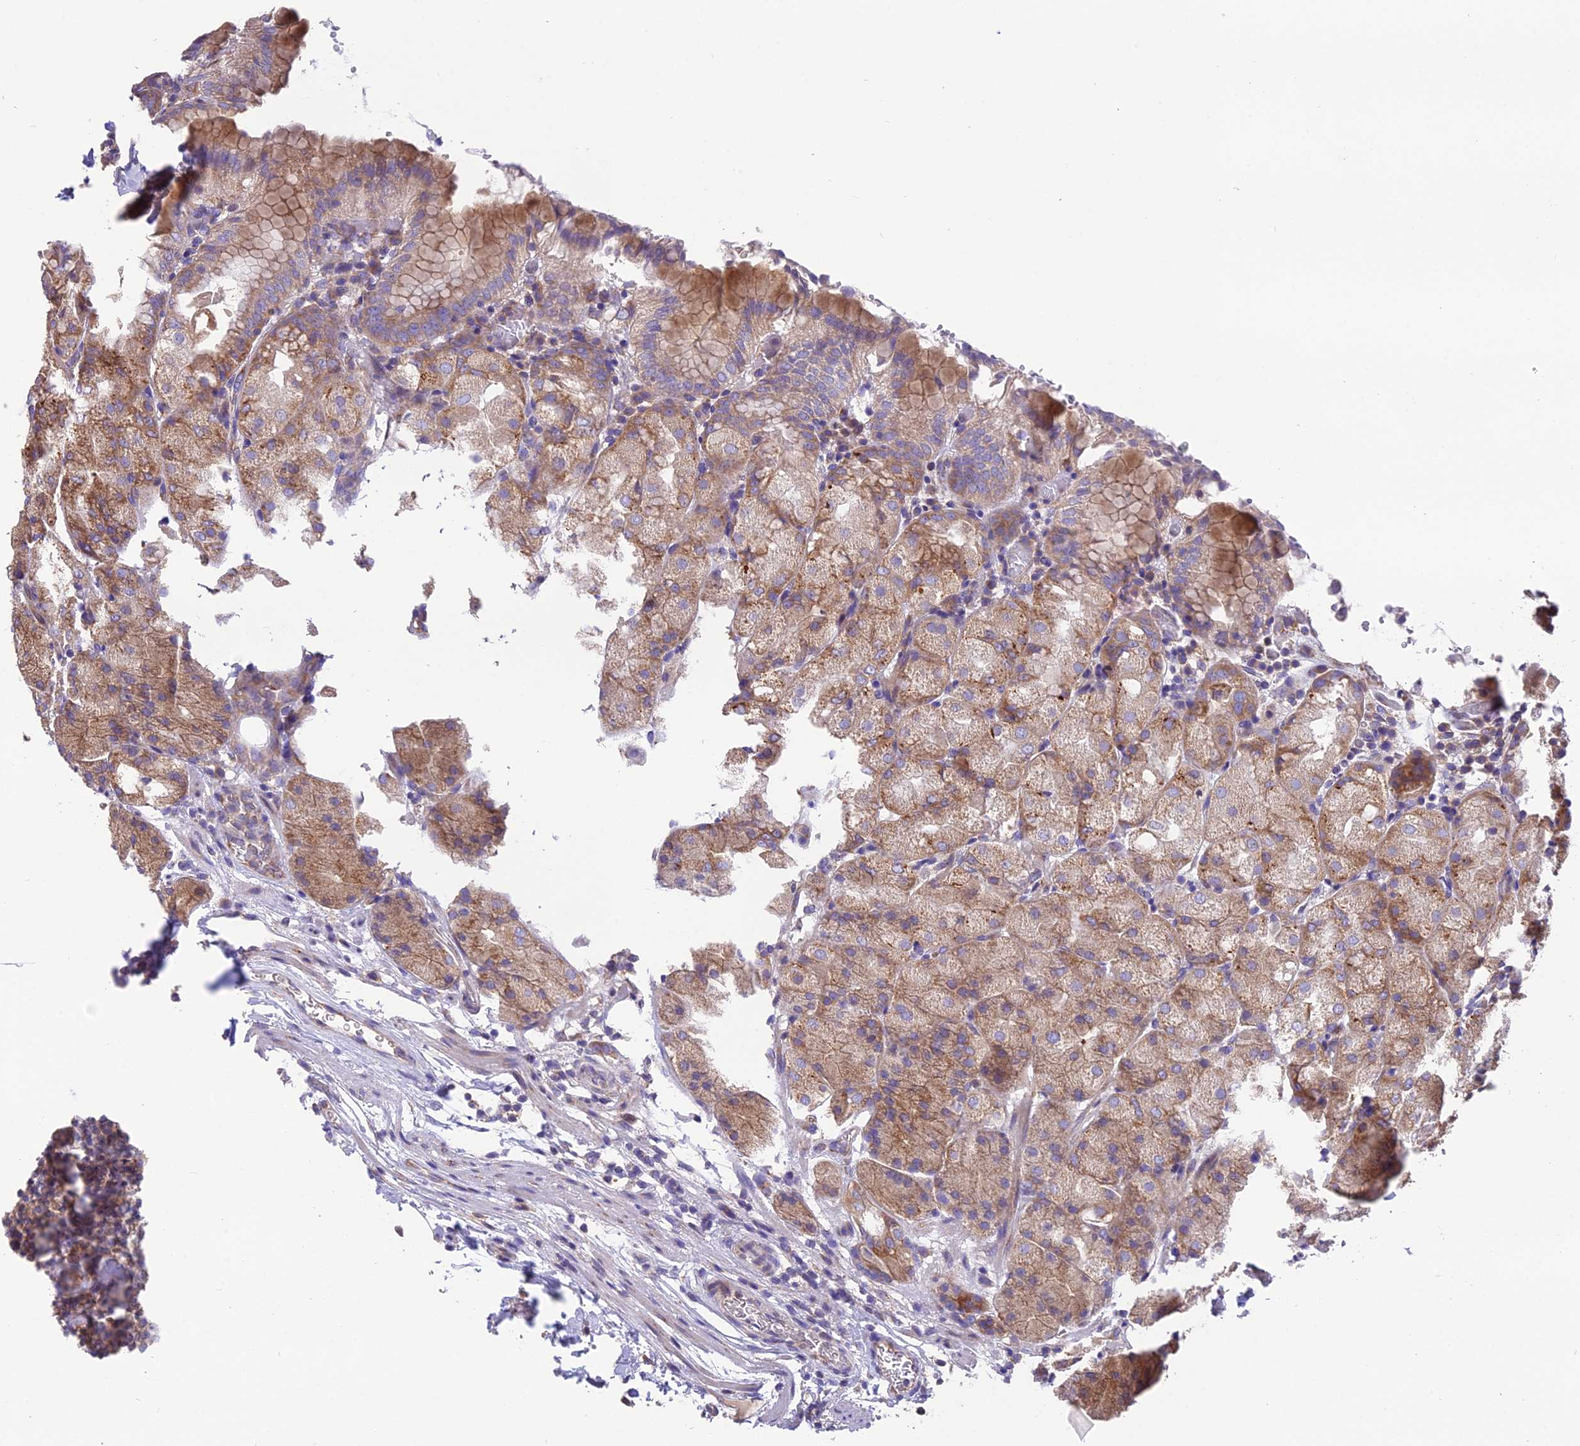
{"staining": {"intensity": "moderate", "quantity": ">75%", "location": "cytoplasmic/membranous"}, "tissue": "stomach", "cell_type": "Glandular cells", "image_type": "normal", "snomed": [{"axis": "morphology", "description": "Normal tissue, NOS"}, {"axis": "topography", "description": "Stomach, upper"}, {"axis": "topography", "description": "Stomach, lower"}], "caption": "Brown immunohistochemical staining in benign stomach reveals moderate cytoplasmic/membranous positivity in about >75% of glandular cells. (IHC, brightfield microscopy, high magnification).", "gene": "BLOC1S4", "patient": {"sex": "male", "age": 62}}